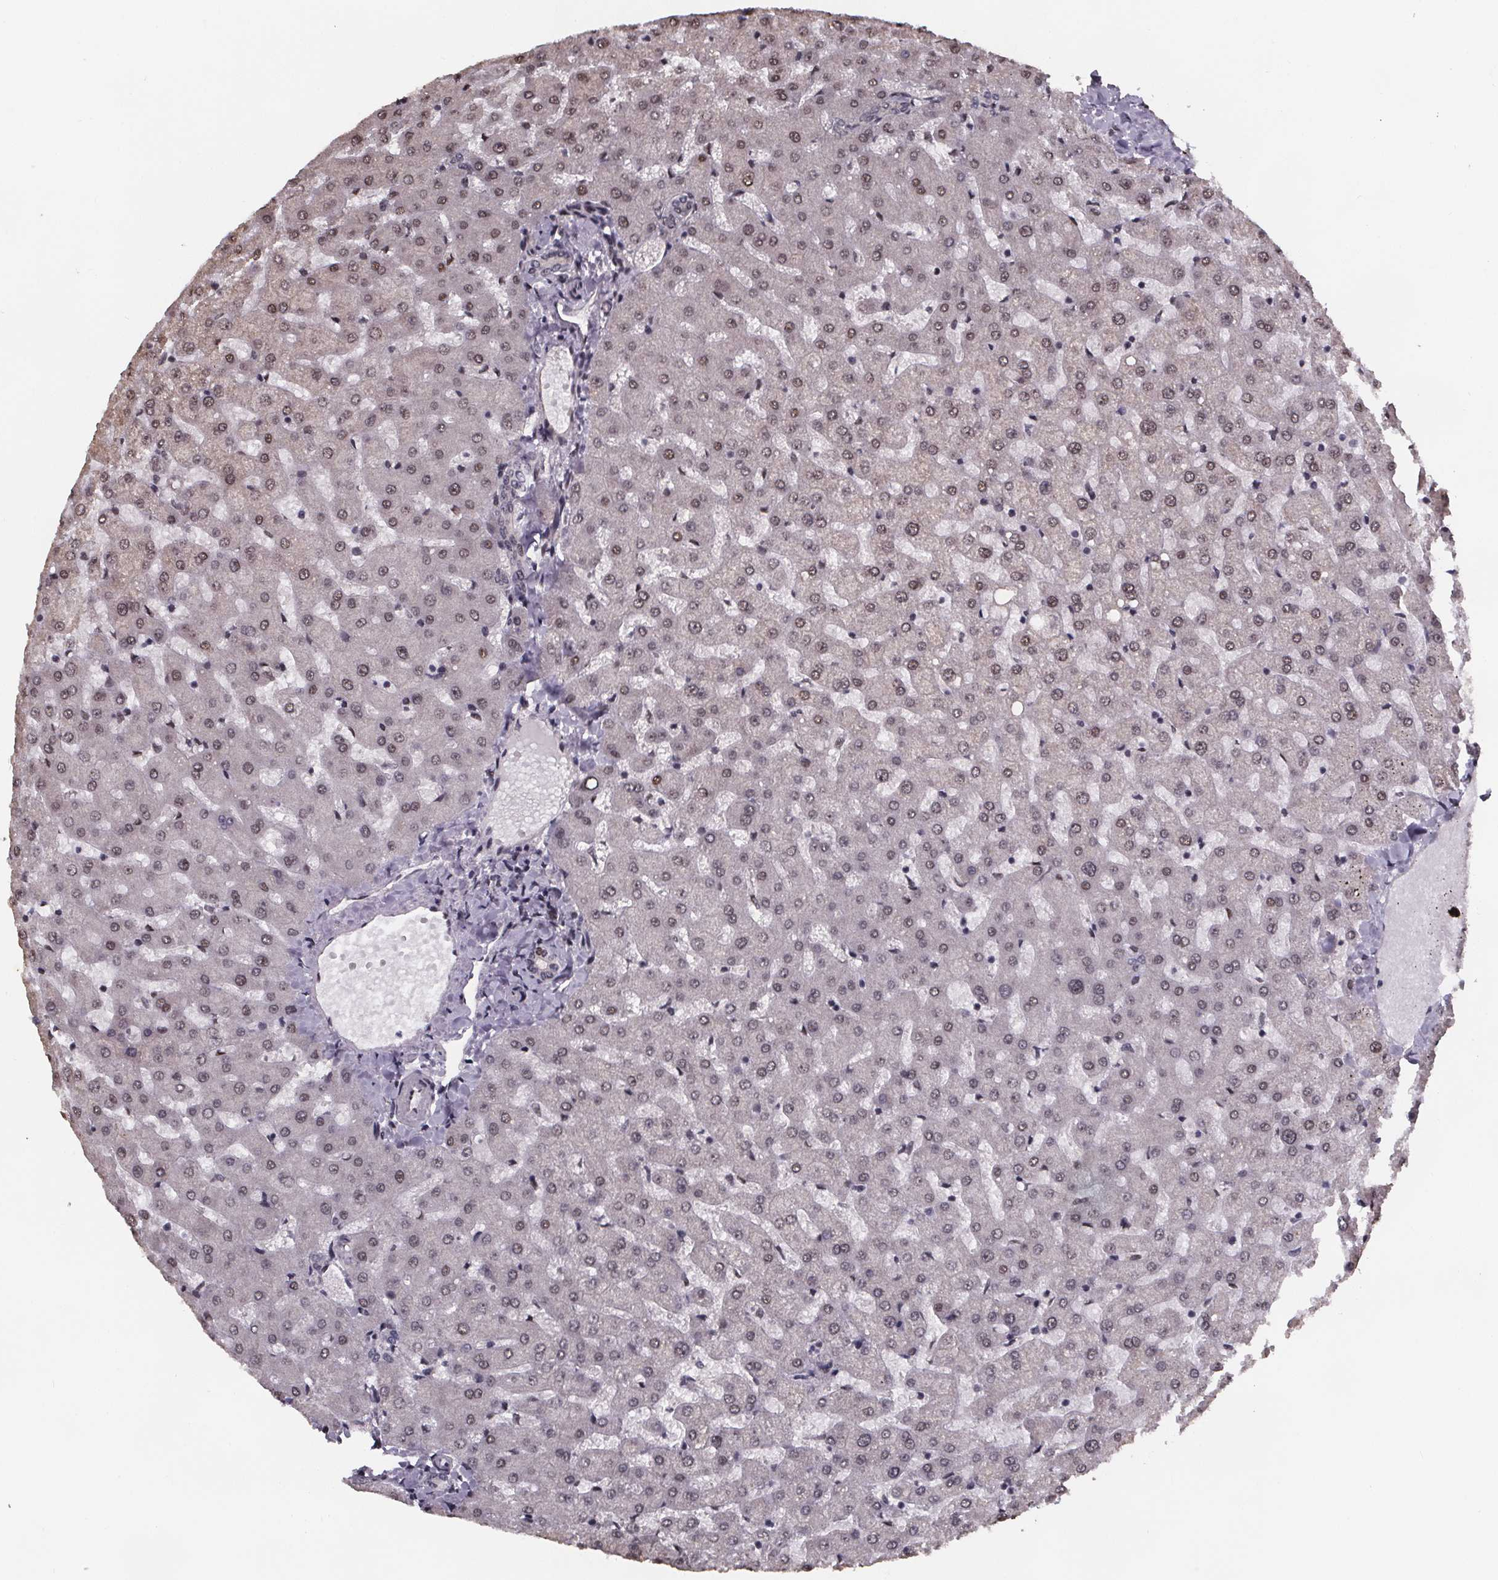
{"staining": {"intensity": "weak", "quantity": "25%-75%", "location": "nuclear"}, "tissue": "liver", "cell_type": "Cholangiocytes", "image_type": "normal", "snomed": [{"axis": "morphology", "description": "Normal tissue, NOS"}, {"axis": "topography", "description": "Liver"}], "caption": "Immunohistochemistry (IHC) (DAB) staining of normal human liver shows weak nuclear protein staining in approximately 25%-75% of cholangiocytes. The staining is performed using DAB (3,3'-diaminobenzidine) brown chromogen to label protein expression. The nuclei are counter-stained blue using hematoxylin.", "gene": "U2SURP", "patient": {"sex": "female", "age": 50}}